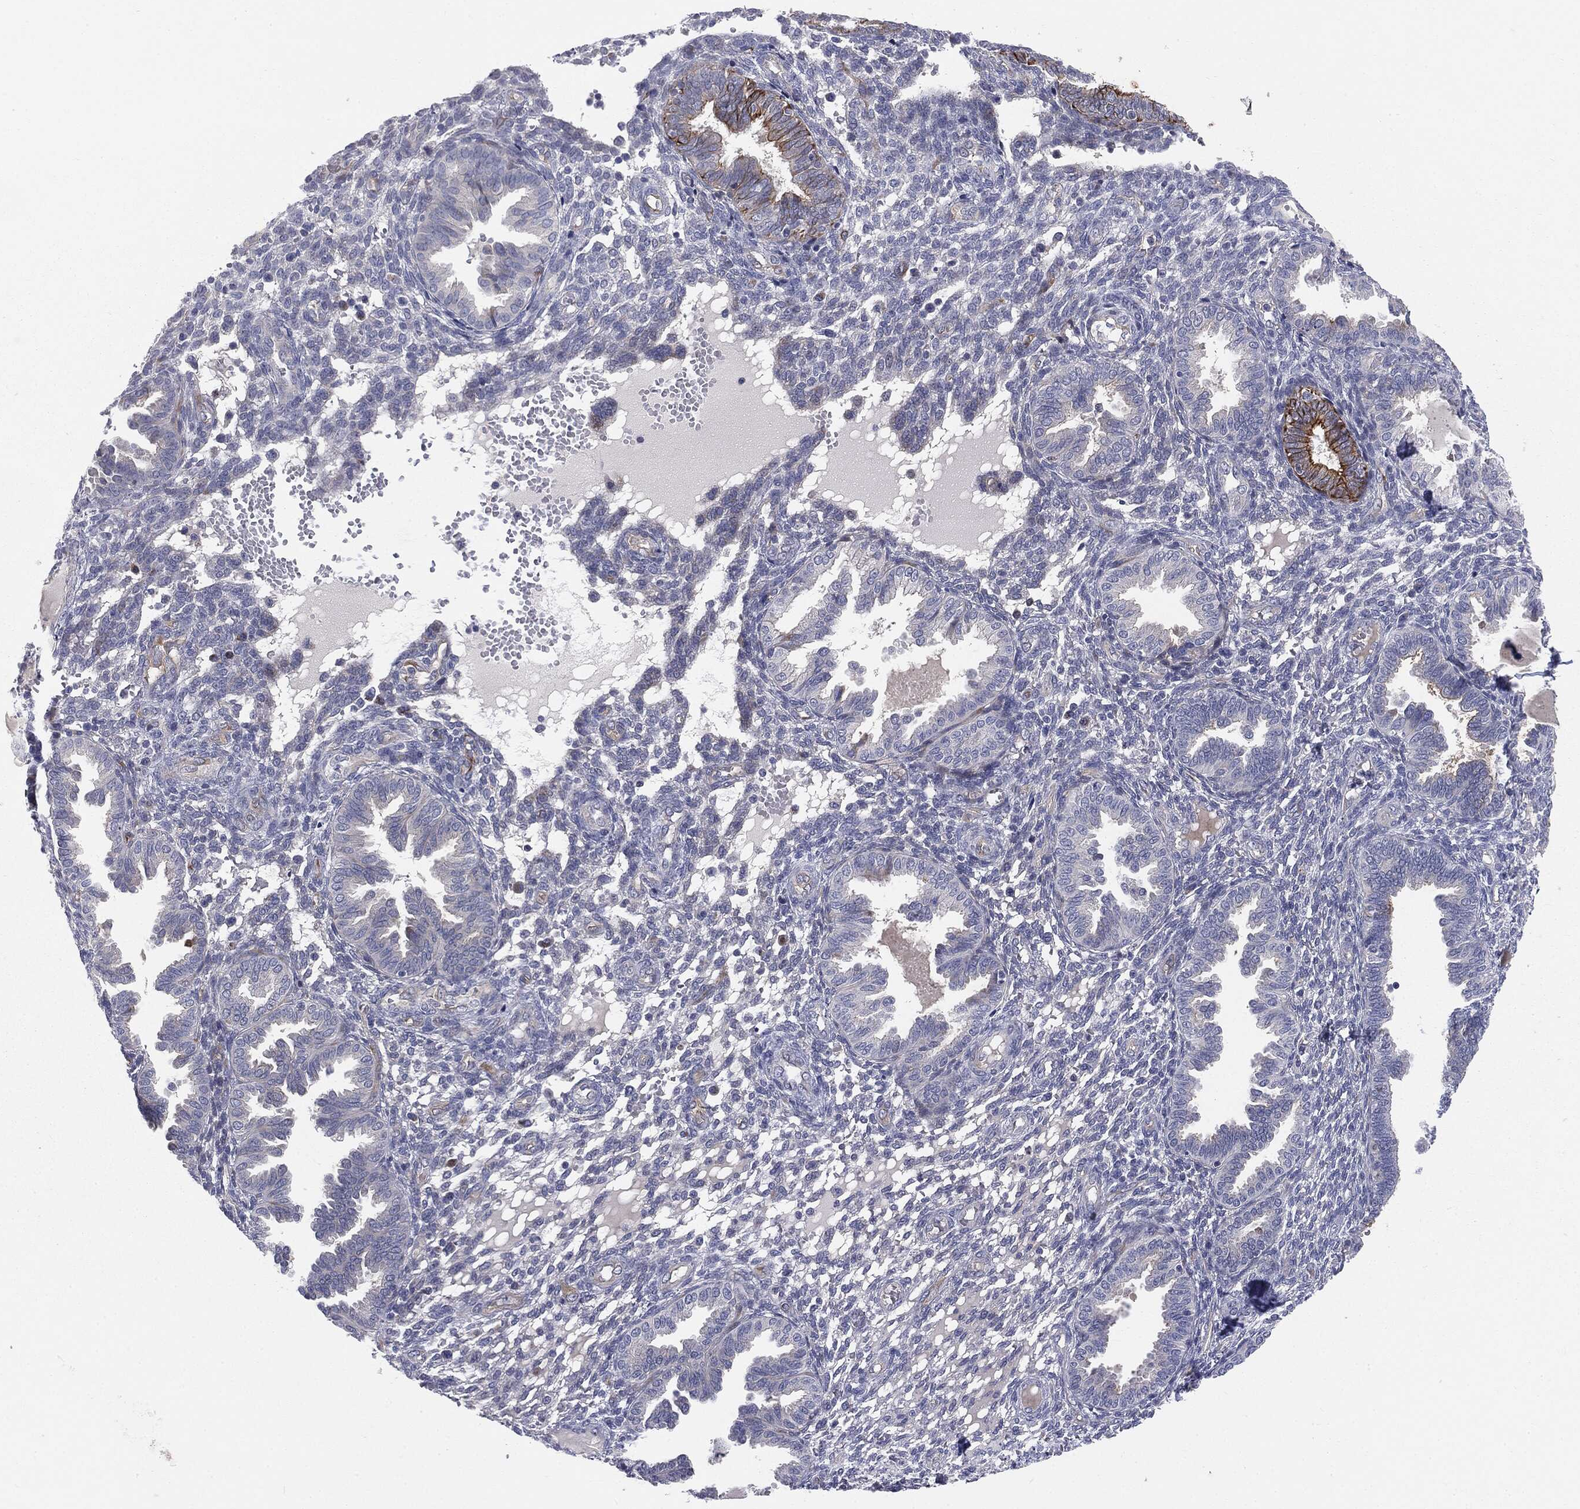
{"staining": {"intensity": "negative", "quantity": "none", "location": "none"}, "tissue": "endometrium", "cell_type": "Cells in endometrial stroma", "image_type": "normal", "snomed": [{"axis": "morphology", "description": "Normal tissue, NOS"}, {"axis": "topography", "description": "Endometrium"}], "caption": "IHC histopathology image of unremarkable endometrium: human endometrium stained with DAB reveals no significant protein staining in cells in endometrial stroma.", "gene": "KRT5", "patient": {"sex": "female", "age": 42}}